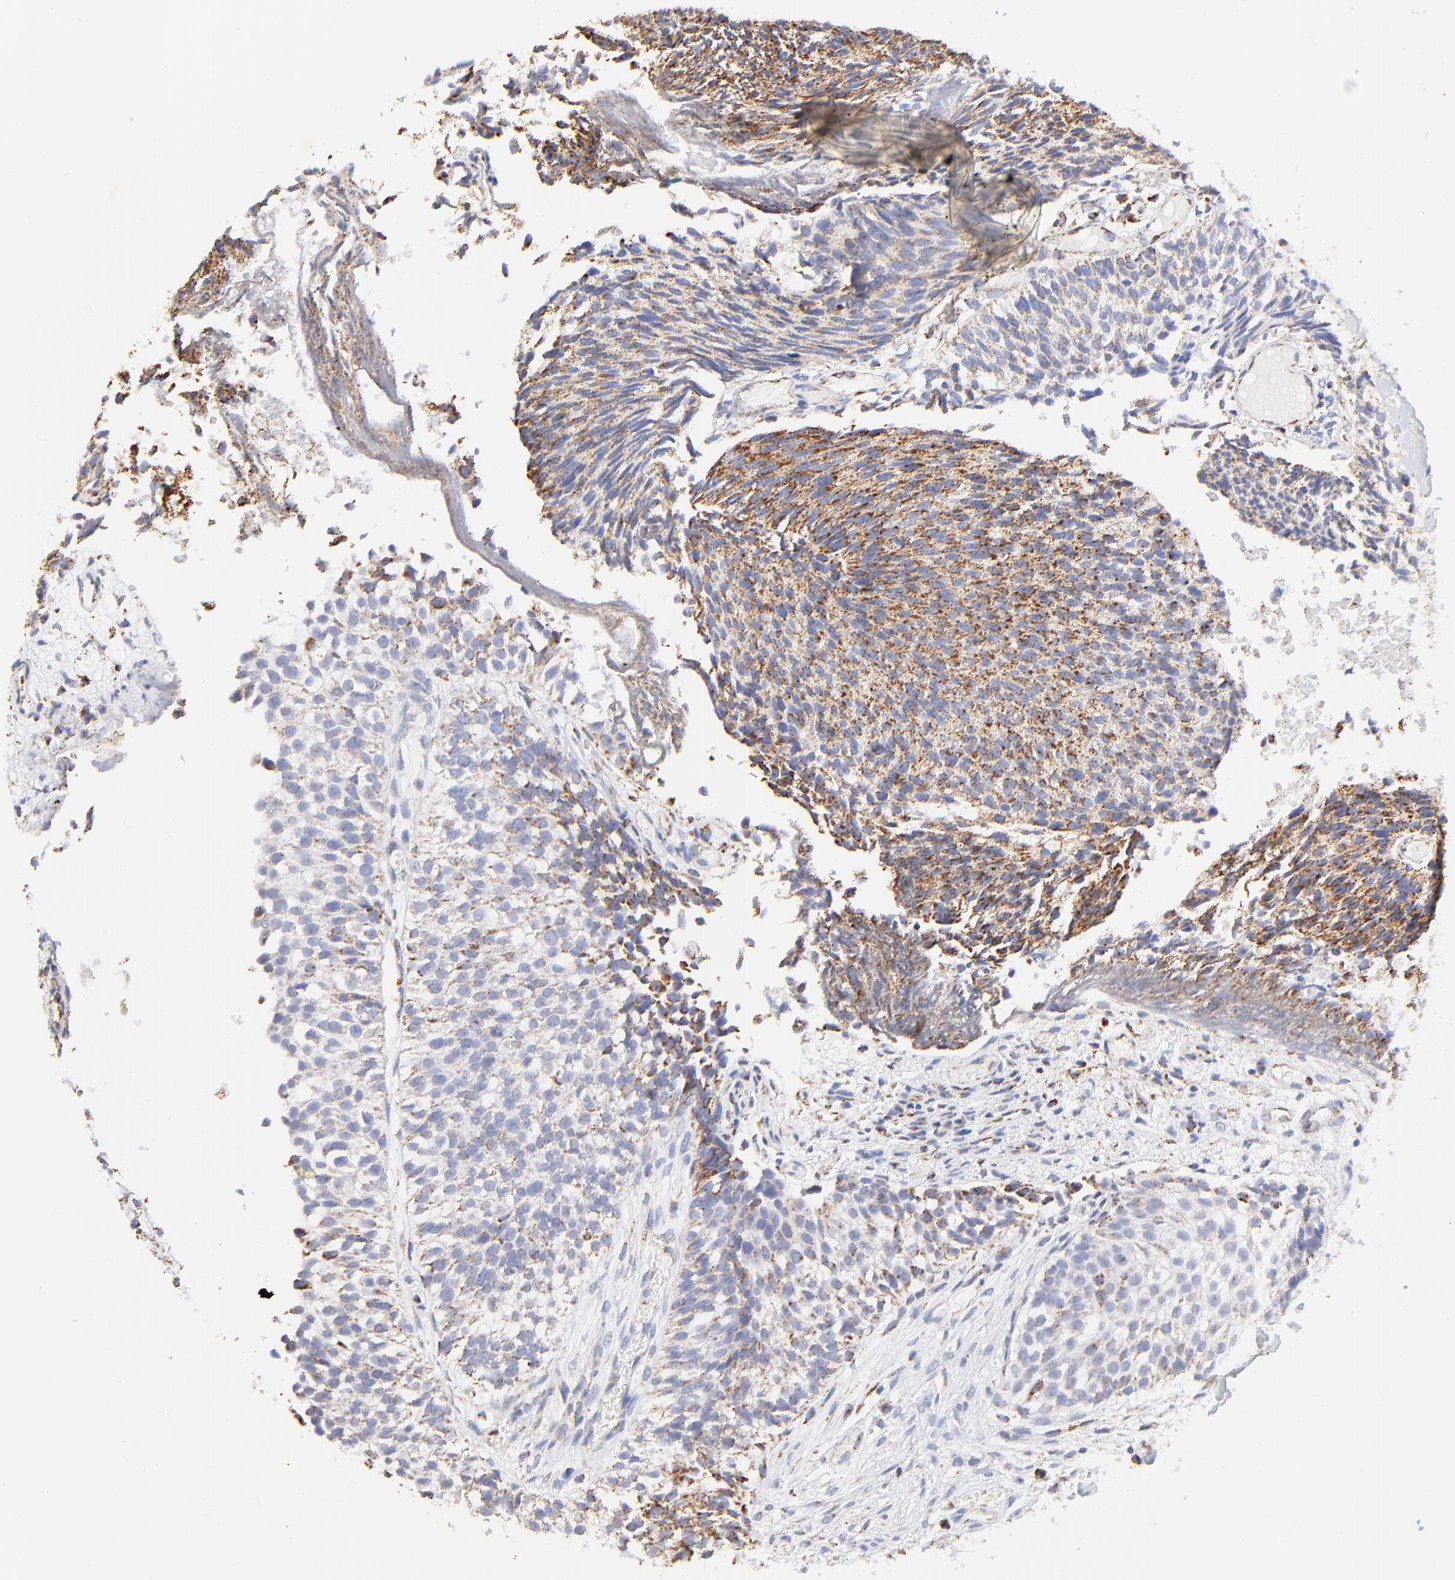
{"staining": {"intensity": "moderate", "quantity": ">75%", "location": "cytoplasmic/membranous"}, "tissue": "urothelial cancer", "cell_type": "Tumor cells", "image_type": "cancer", "snomed": [{"axis": "morphology", "description": "Urothelial carcinoma, Low grade"}, {"axis": "topography", "description": "Urinary bladder"}], "caption": "Immunohistochemistry image of urothelial carcinoma (low-grade) stained for a protein (brown), which shows medium levels of moderate cytoplasmic/membranous staining in about >75% of tumor cells.", "gene": "COX4I1", "patient": {"sex": "male", "age": 84}}